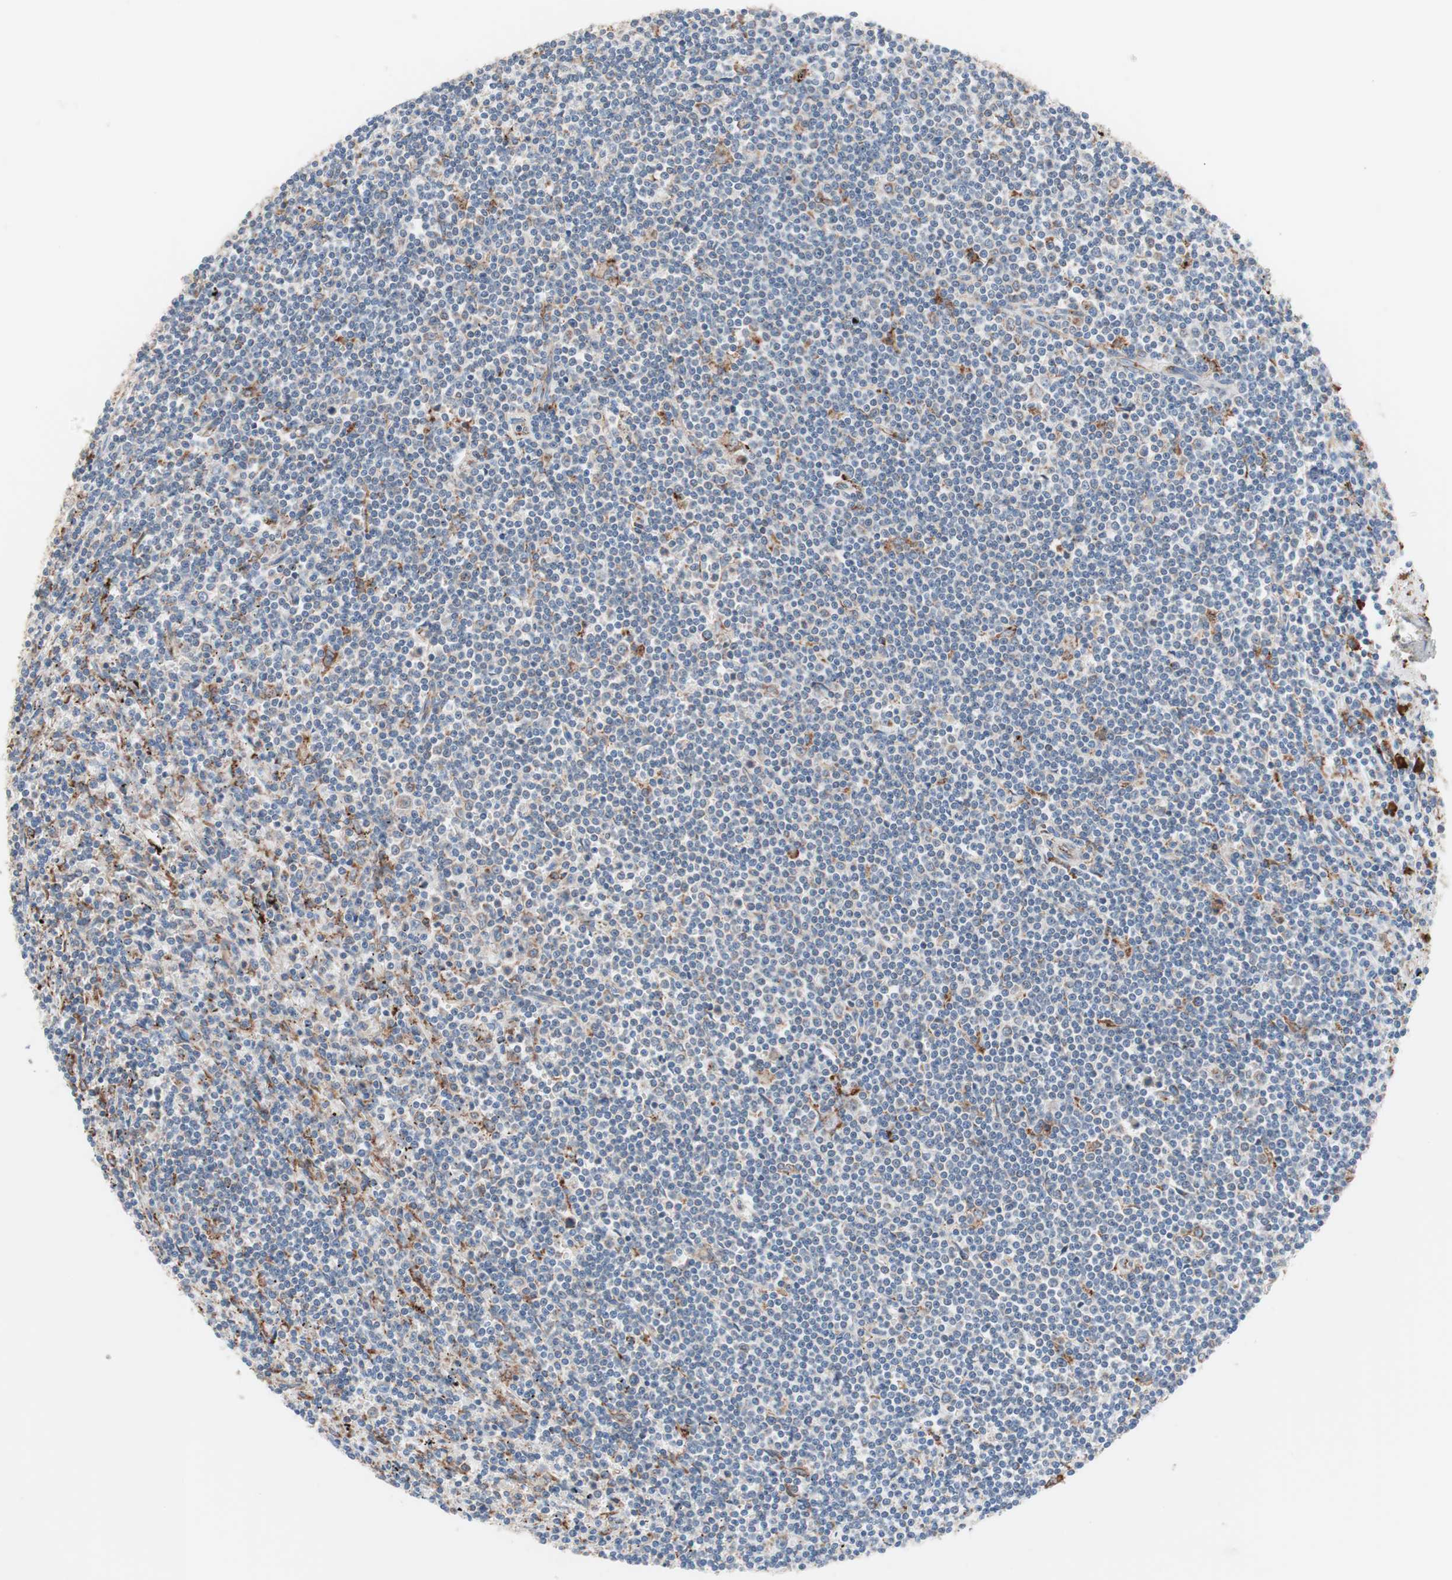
{"staining": {"intensity": "negative", "quantity": "none", "location": "none"}, "tissue": "lymphoma", "cell_type": "Tumor cells", "image_type": "cancer", "snomed": [{"axis": "morphology", "description": "Malignant lymphoma, non-Hodgkin's type, Low grade"}, {"axis": "topography", "description": "Spleen"}], "caption": "DAB (3,3'-diaminobenzidine) immunohistochemical staining of human lymphoma shows no significant expression in tumor cells.", "gene": "SLC27A4", "patient": {"sex": "male", "age": 76}}